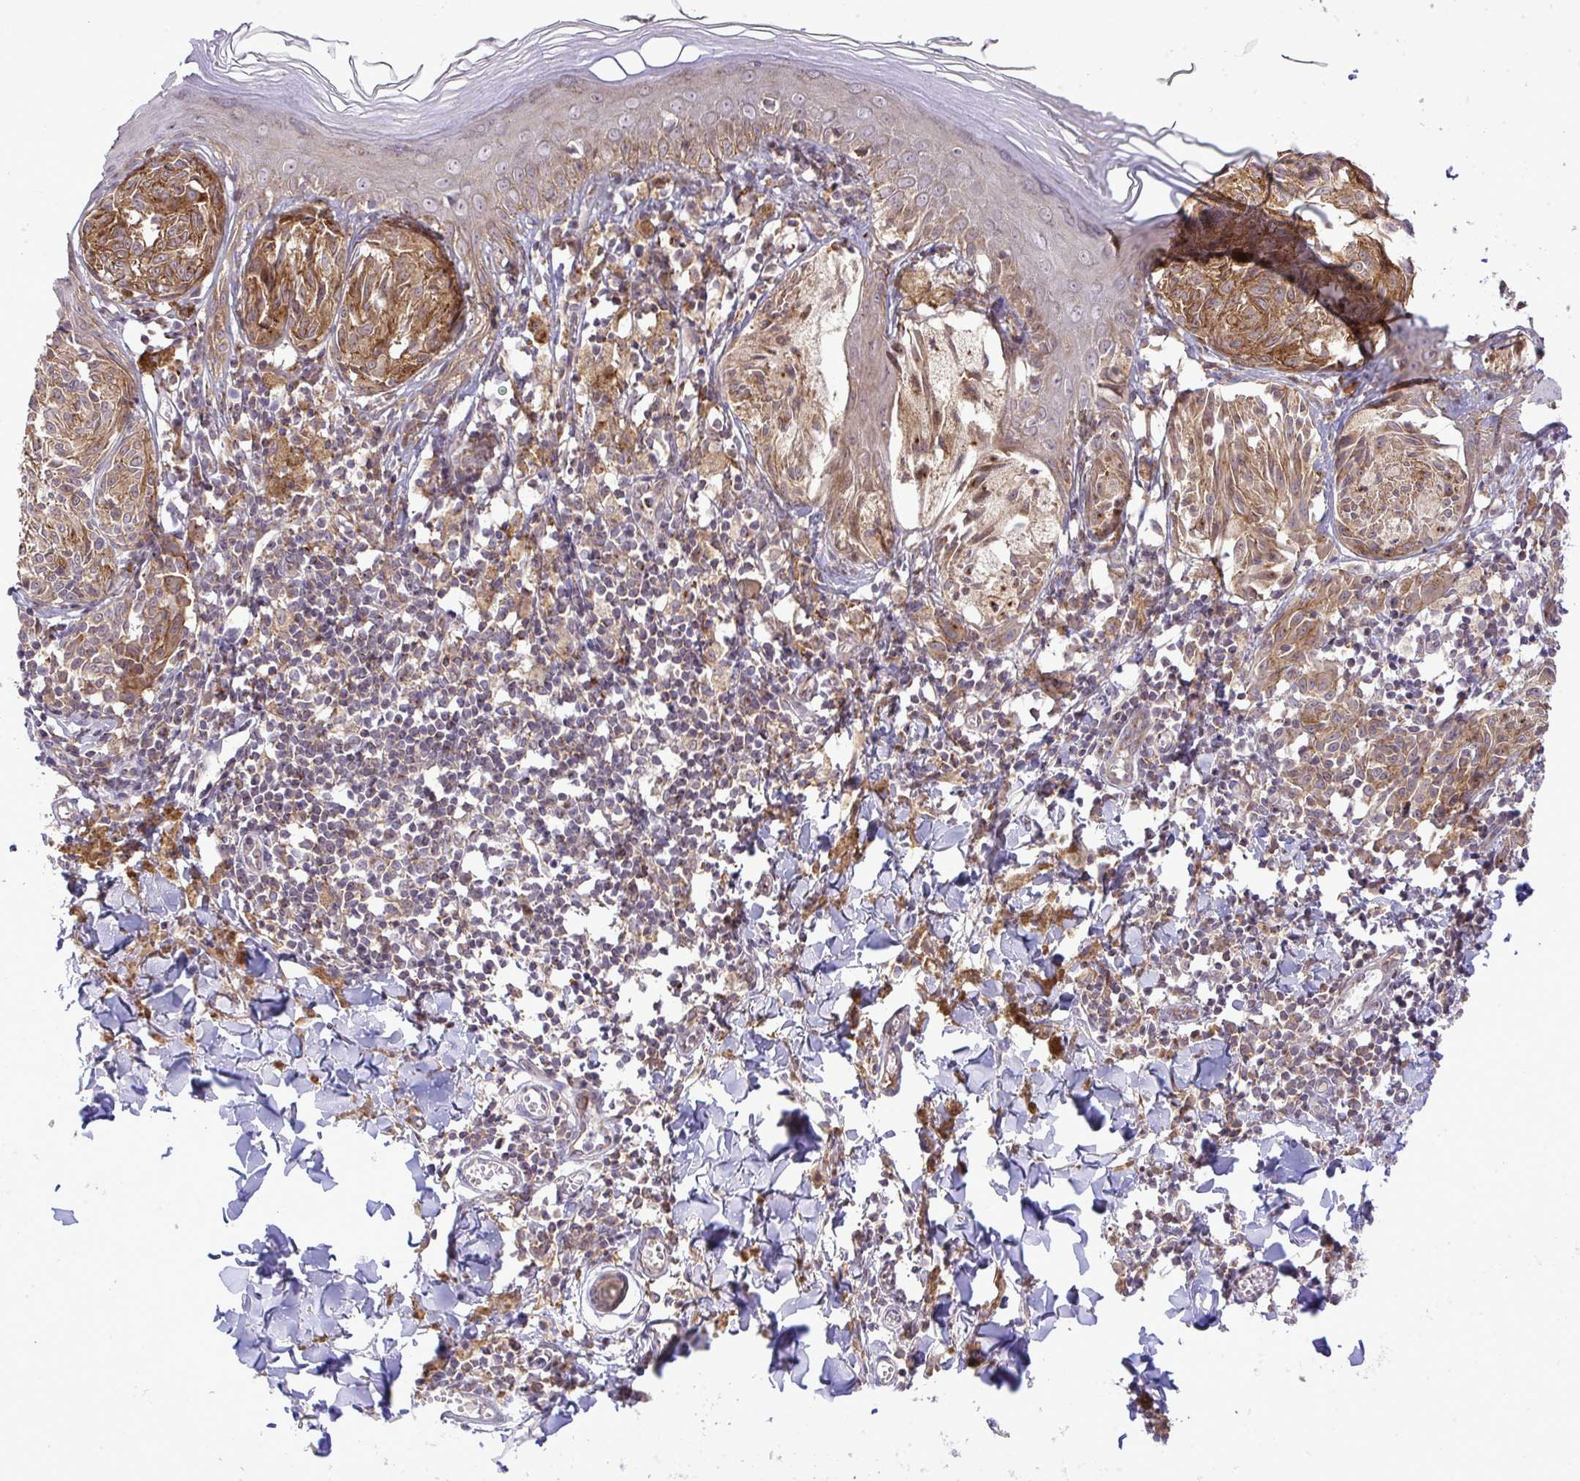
{"staining": {"intensity": "moderate", "quantity": ">75%", "location": "cytoplasmic/membranous"}, "tissue": "melanoma", "cell_type": "Tumor cells", "image_type": "cancer", "snomed": [{"axis": "morphology", "description": "Malignant melanoma, NOS"}, {"axis": "topography", "description": "Skin"}], "caption": "Moderate cytoplasmic/membranous protein positivity is present in about >75% of tumor cells in malignant melanoma.", "gene": "SLC9A6", "patient": {"sex": "female", "age": 38}}